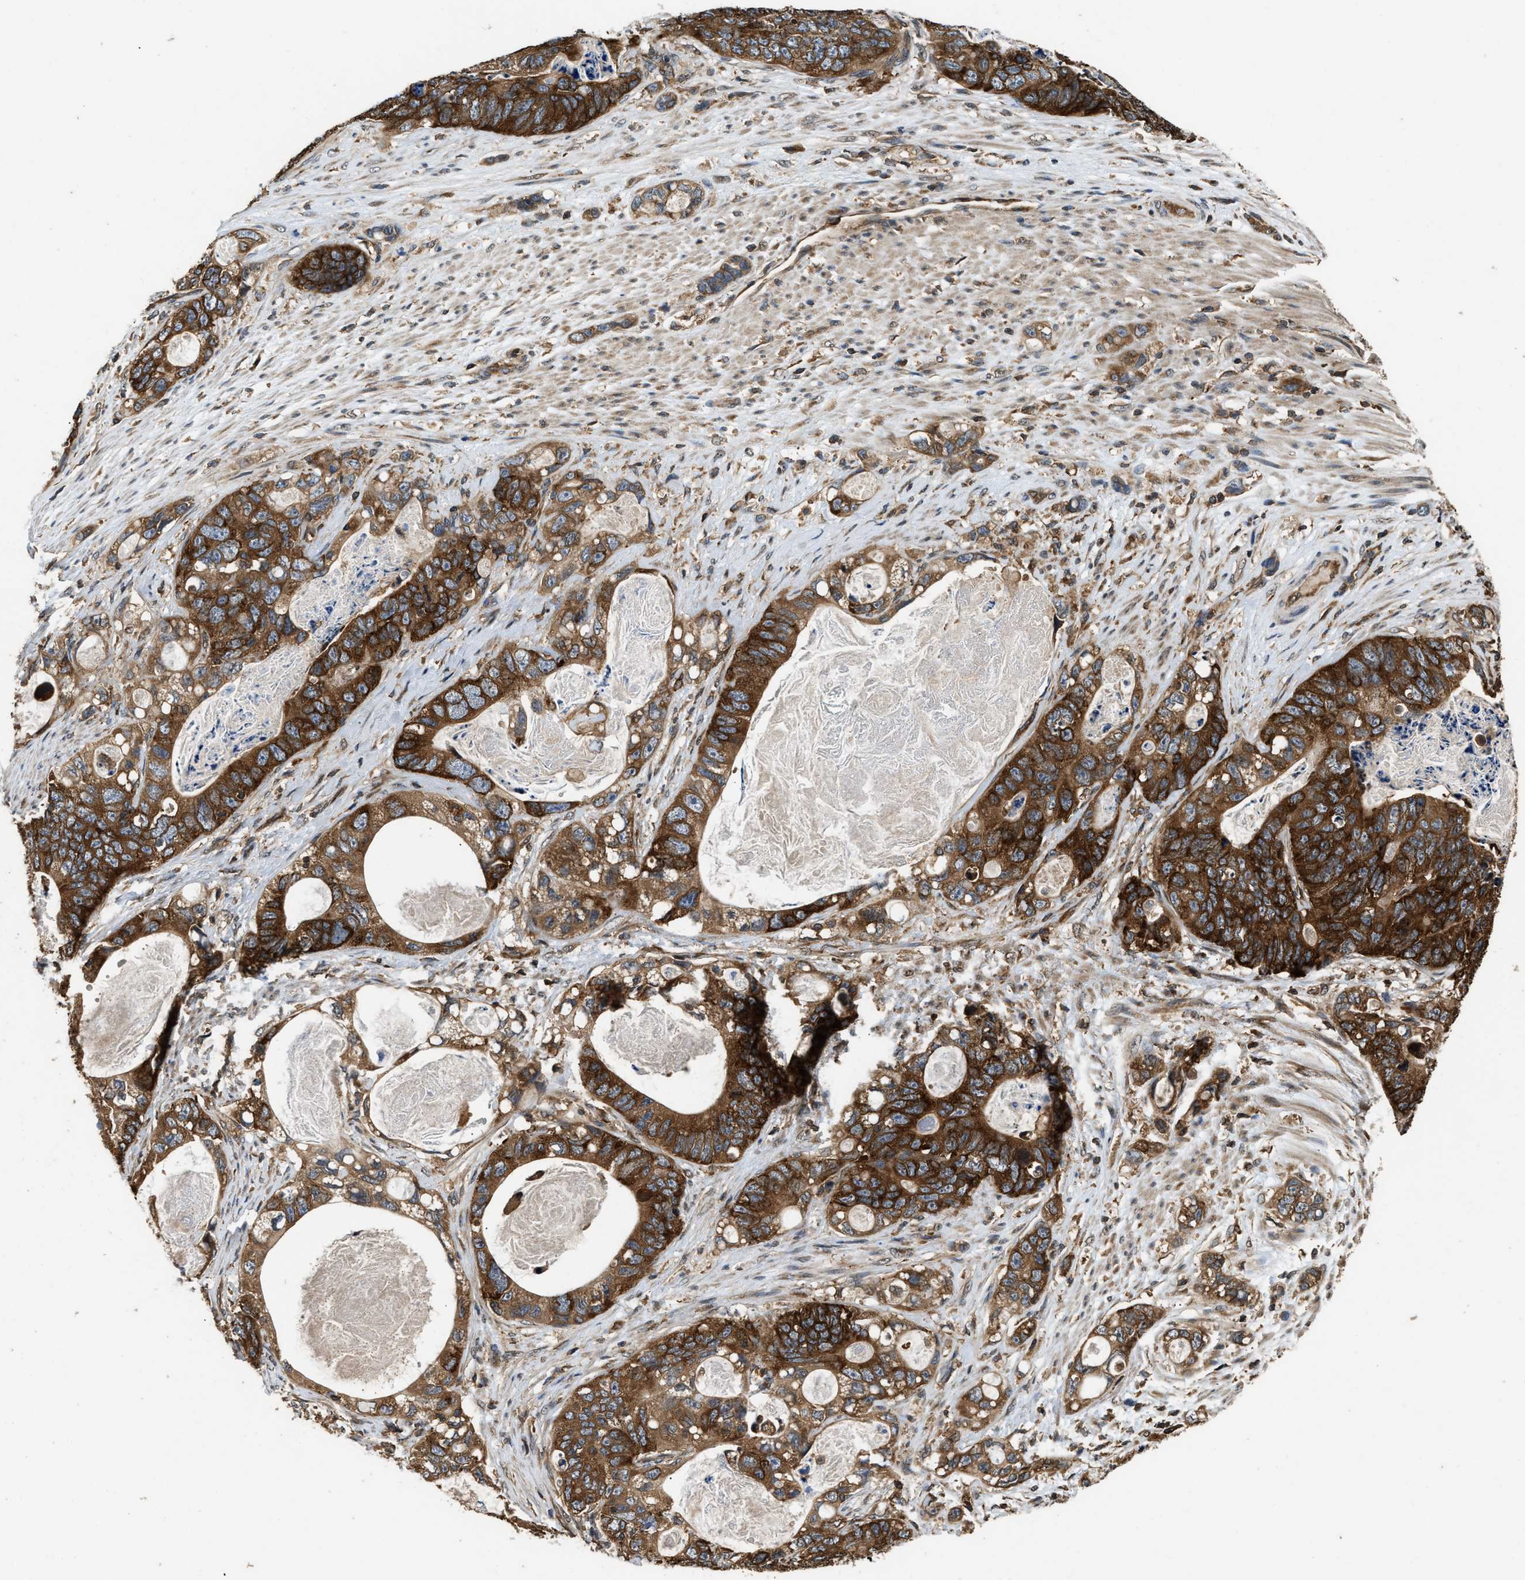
{"staining": {"intensity": "strong", "quantity": ">75%", "location": "cytoplasmic/membranous"}, "tissue": "stomach cancer", "cell_type": "Tumor cells", "image_type": "cancer", "snomed": [{"axis": "morphology", "description": "Normal tissue, NOS"}, {"axis": "morphology", "description": "Adenocarcinoma, NOS"}, {"axis": "topography", "description": "Stomach"}], "caption": "A high amount of strong cytoplasmic/membranous positivity is appreciated in about >75% of tumor cells in stomach cancer (adenocarcinoma) tissue.", "gene": "DNAJC2", "patient": {"sex": "female", "age": 89}}